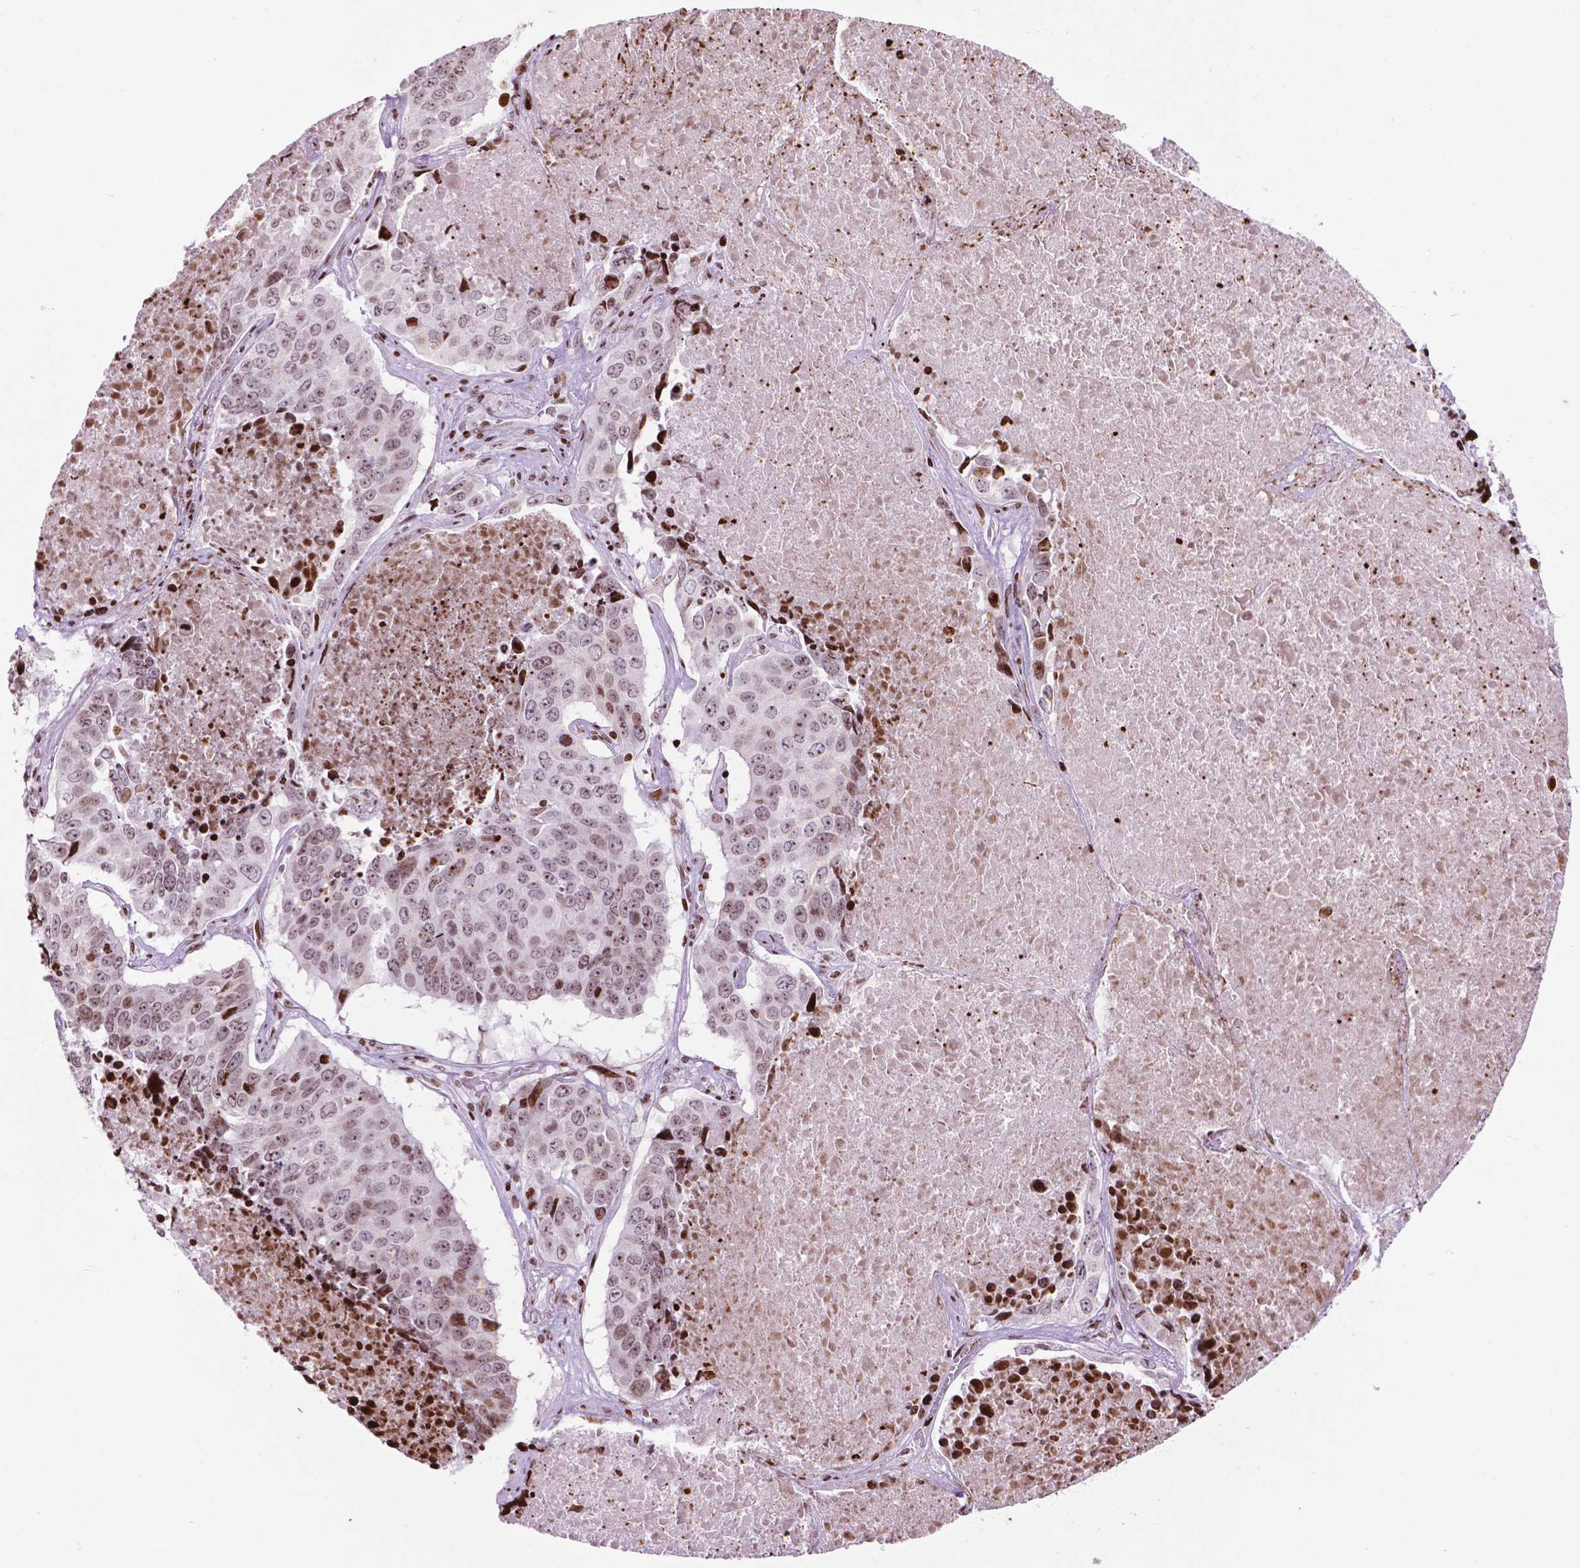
{"staining": {"intensity": "moderate", "quantity": ">75%", "location": "nuclear"}, "tissue": "lung cancer", "cell_type": "Tumor cells", "image_type": "cancer", "snomed": [{"axis": "morphology", "description": "Normal tissue, NOS"}, {"axis": "morphology", "description": "Squamous cell carcinoma, NOS"}, {"axis": "topography", "description": "Bronchus"}, {"axis": "topography", "description": "Lung"}], "caption": "Immunohistochemical staining of lung squamous cell carcinoma shows moderate nuclear protein staining in approximately >75% of tumor cells.", "gene": "TMEM250", "patient": {"sex": "male", "age": 64}}